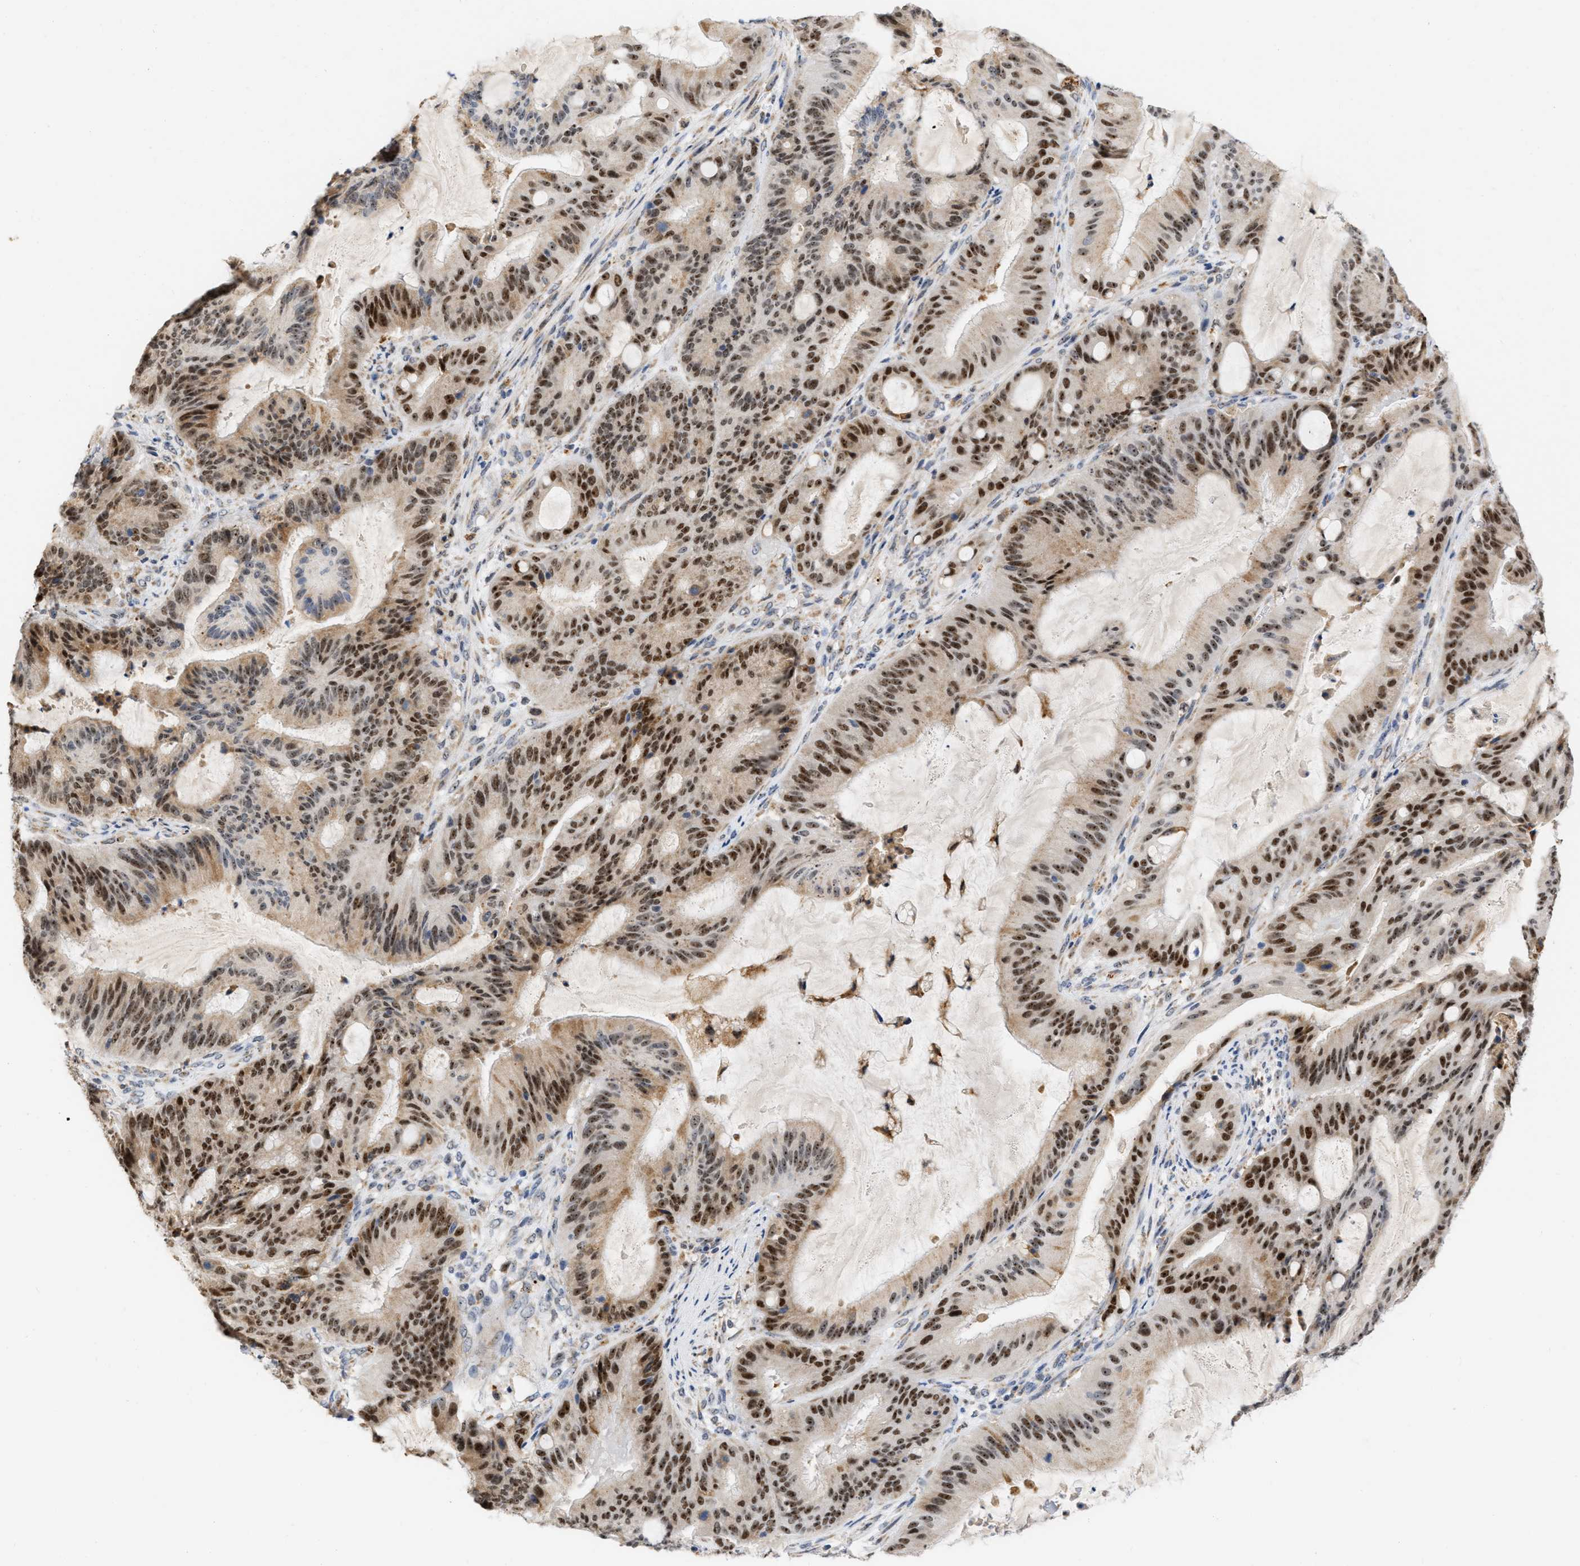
{"staining": {"intensity": "strong", "quantity": ">75%", "location": "nuclear"}, "tissue": "liver cancer", "cell_type": "Tumor cells", "image_type": "cancer", "snomed": [{"axis": "morphology", "description": "Normal tissue, NOS"}, {"axis": "morphology", "description": "Cholangiocarcinoma"}, {"axis": "topography", "description": "Liver"}, {"axis": "topography", "description": "Peripheral nerve tissue"}], "caption": "Immunohistochemical staining of cholangiocarcinoma (liver) reveals high levels of strong nuclear positivity in approximately >75% of tumor cells.", "gene": "ELAC2", "patient": {"sex": "female", "age": 73}}